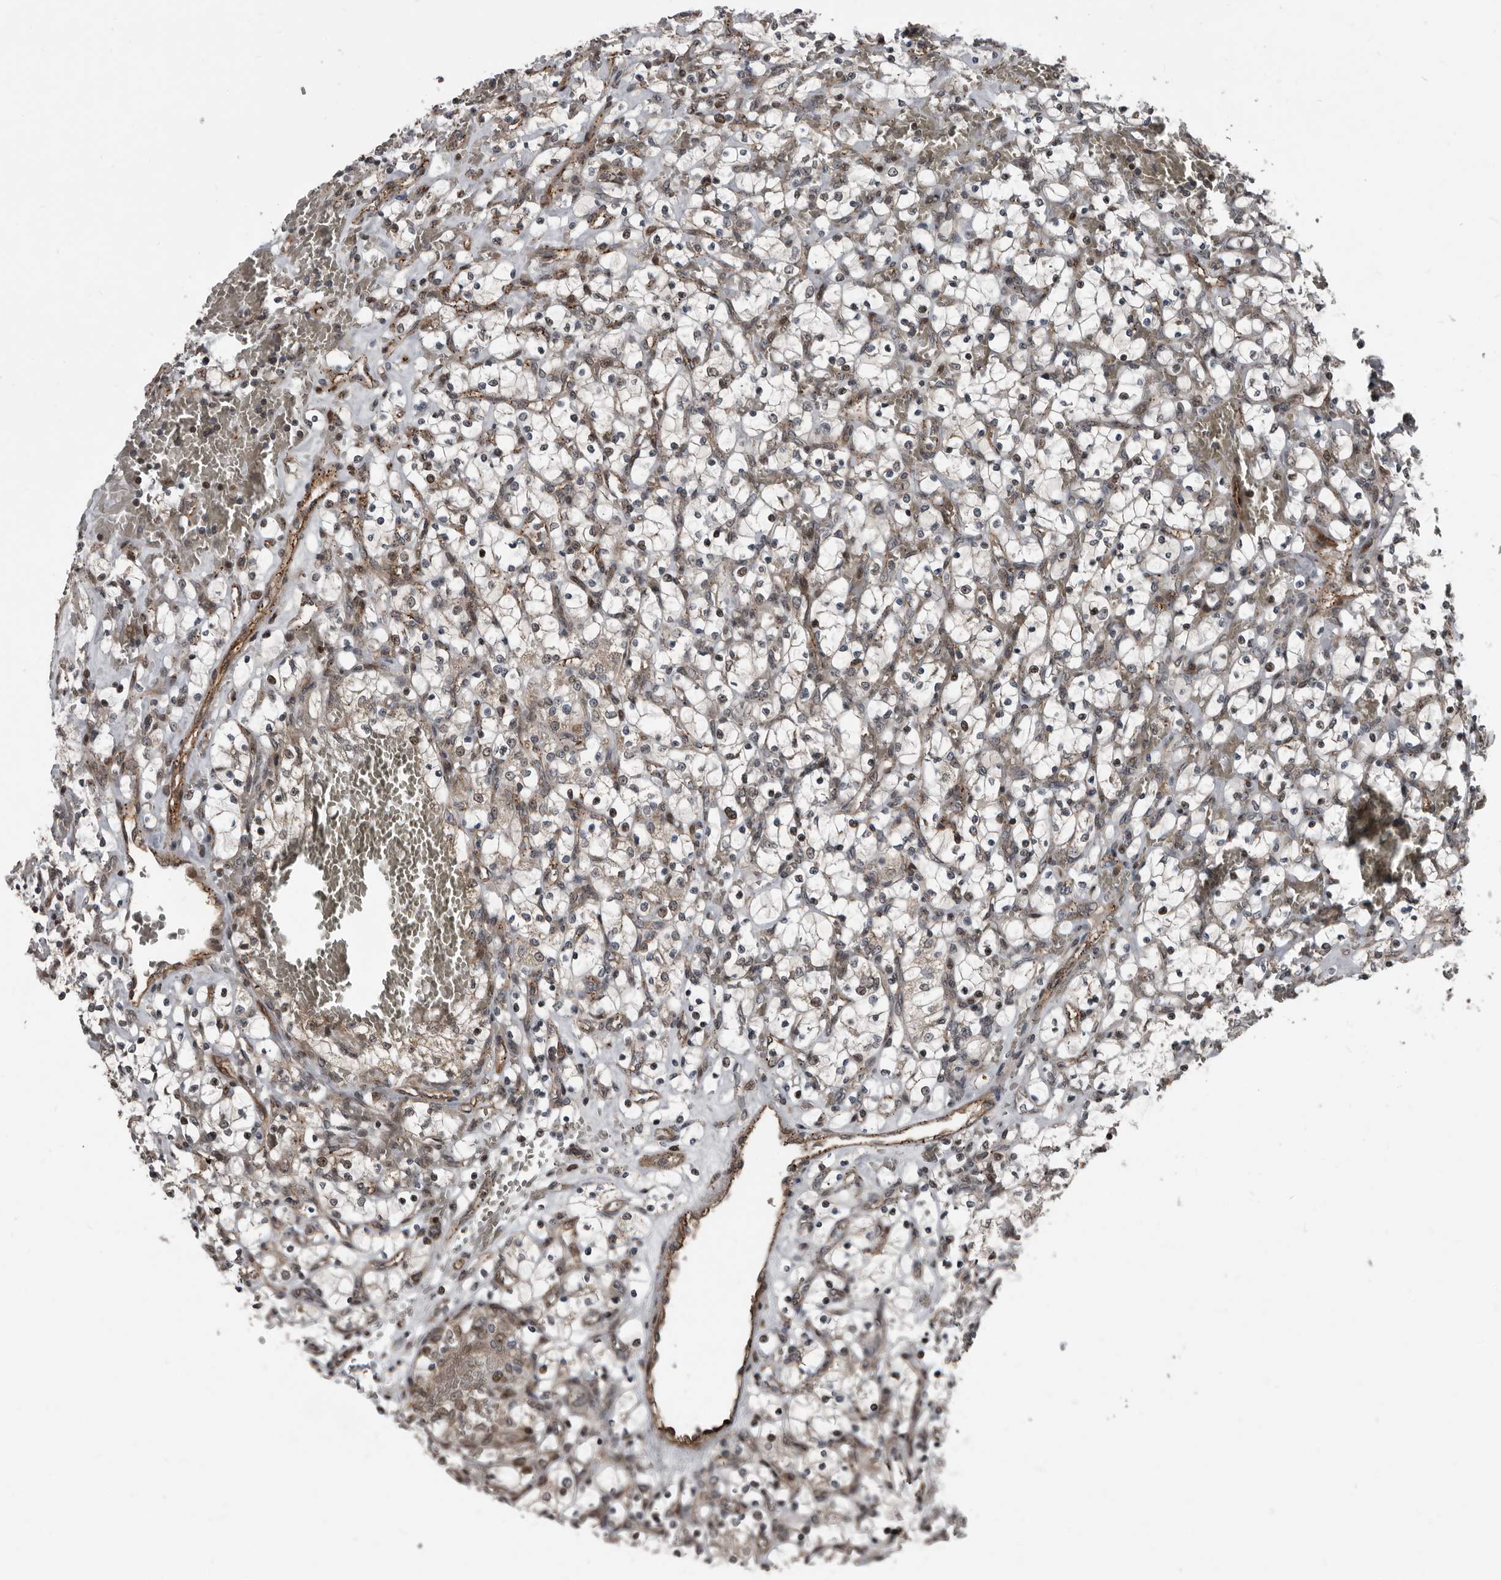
{"staining": {"intensity": "weak", "quantity": ">75%", "location": "cytoplasmic/membranous,nuclear"}, "tissue": "renal cancer", "cell_type": "Tumor cells", "image_type": "cancer", "snomed": [{"axis": "morphology", "description": "Adenocarcinoma, NOS"}, {"axis": "topography", "description": "Kidney"}], "caption": "Renal adenocarcinoma stained with a protein marker exhibits weak staining in tumor cells.", "gene": "CHD1L", "patient": {"sex": "female", "age": 69}}